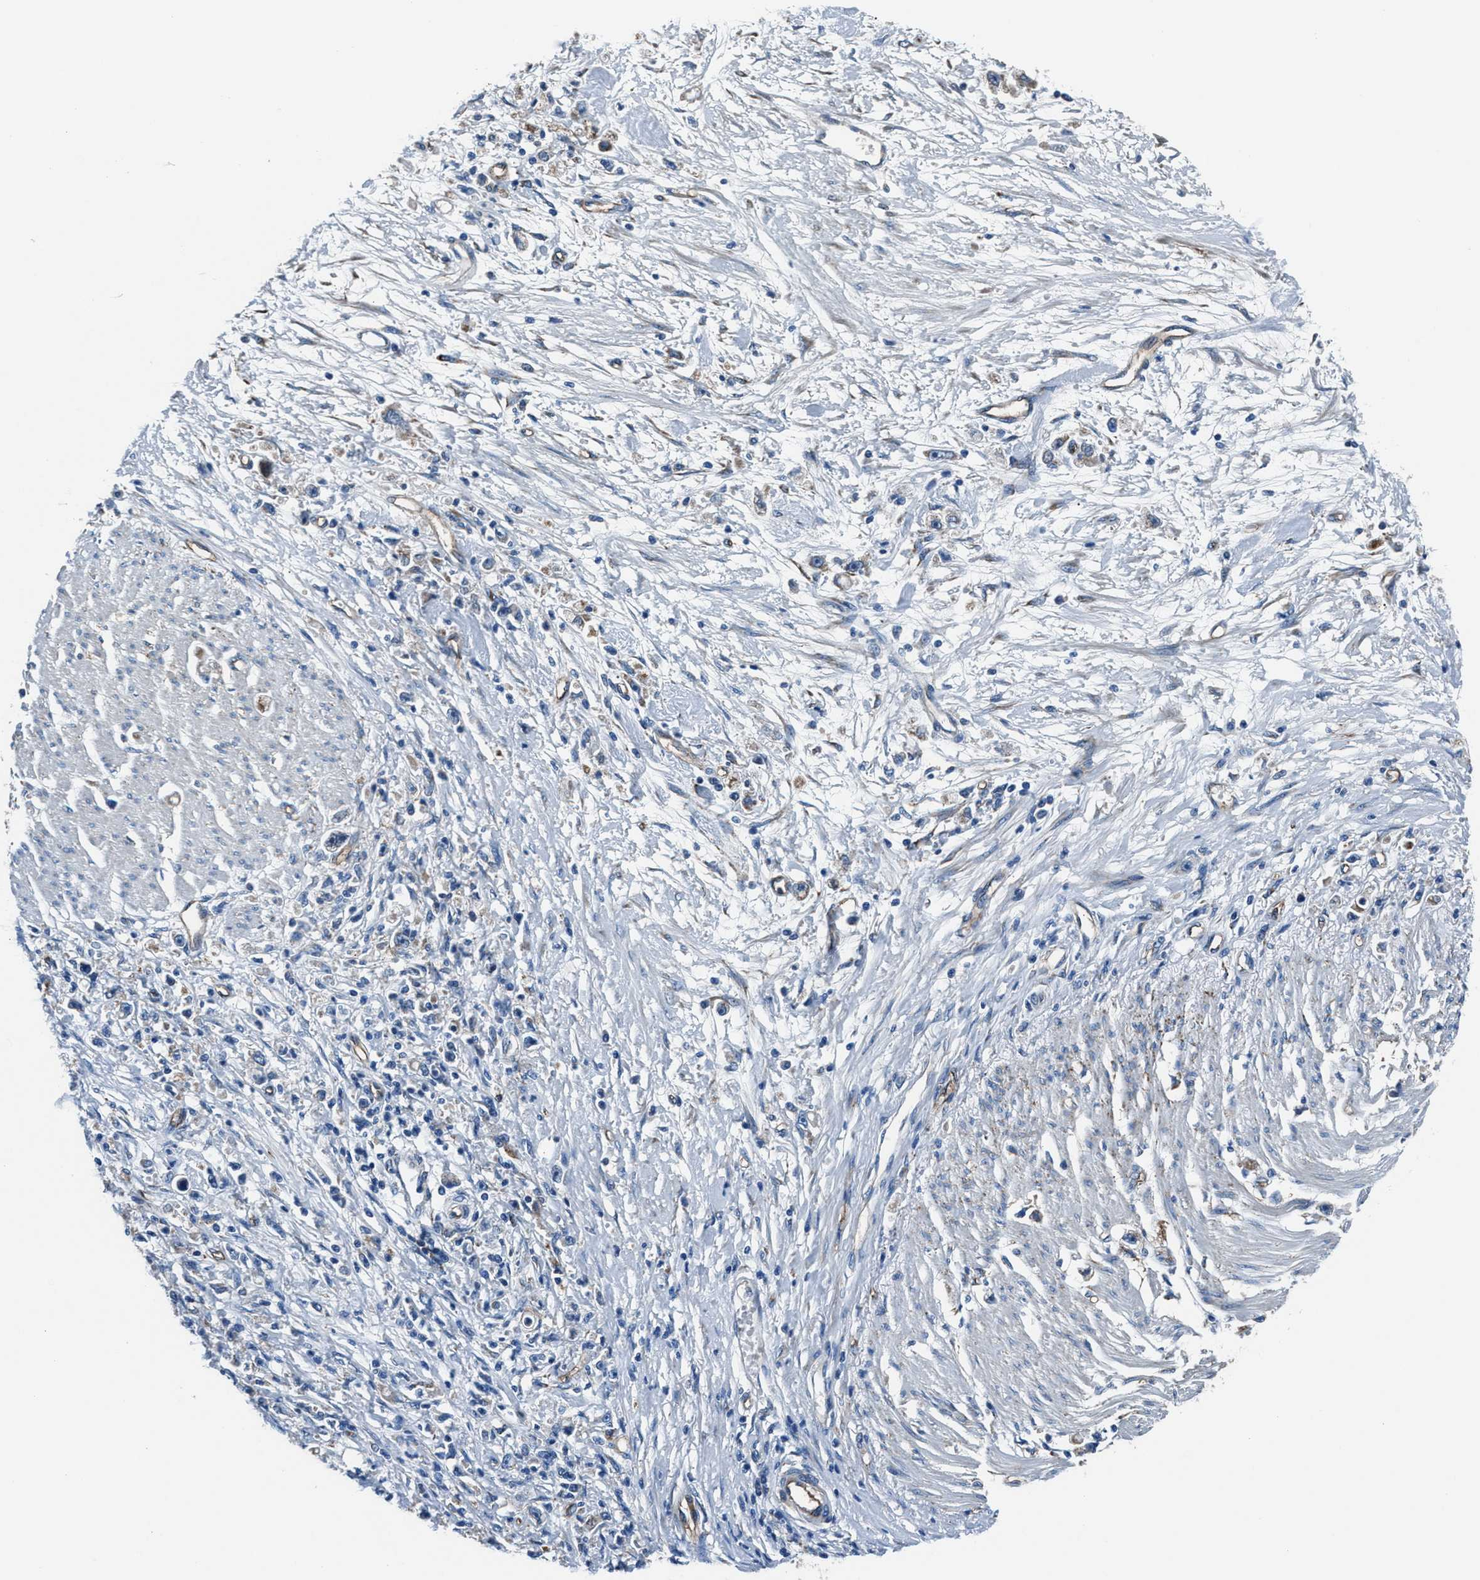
{"staining": {"intensity": "negative", "quantity": "none", "location": "none"}, "tissue": "stomach cancer", "cell_type": "Tumor cells", "image_type": "cancer", "snomed": [{"axis": "morphology", "description": "Adenocarcinoma, NOS"}, {"axis": "topography", "description": "Stomach"}], "caption": "Tumor cells are negative for protein expression in human stomach cancer (adenocarcinoma).", "gene": "PRTFDC1", "patient": {"sex": "female", "age": 59}}